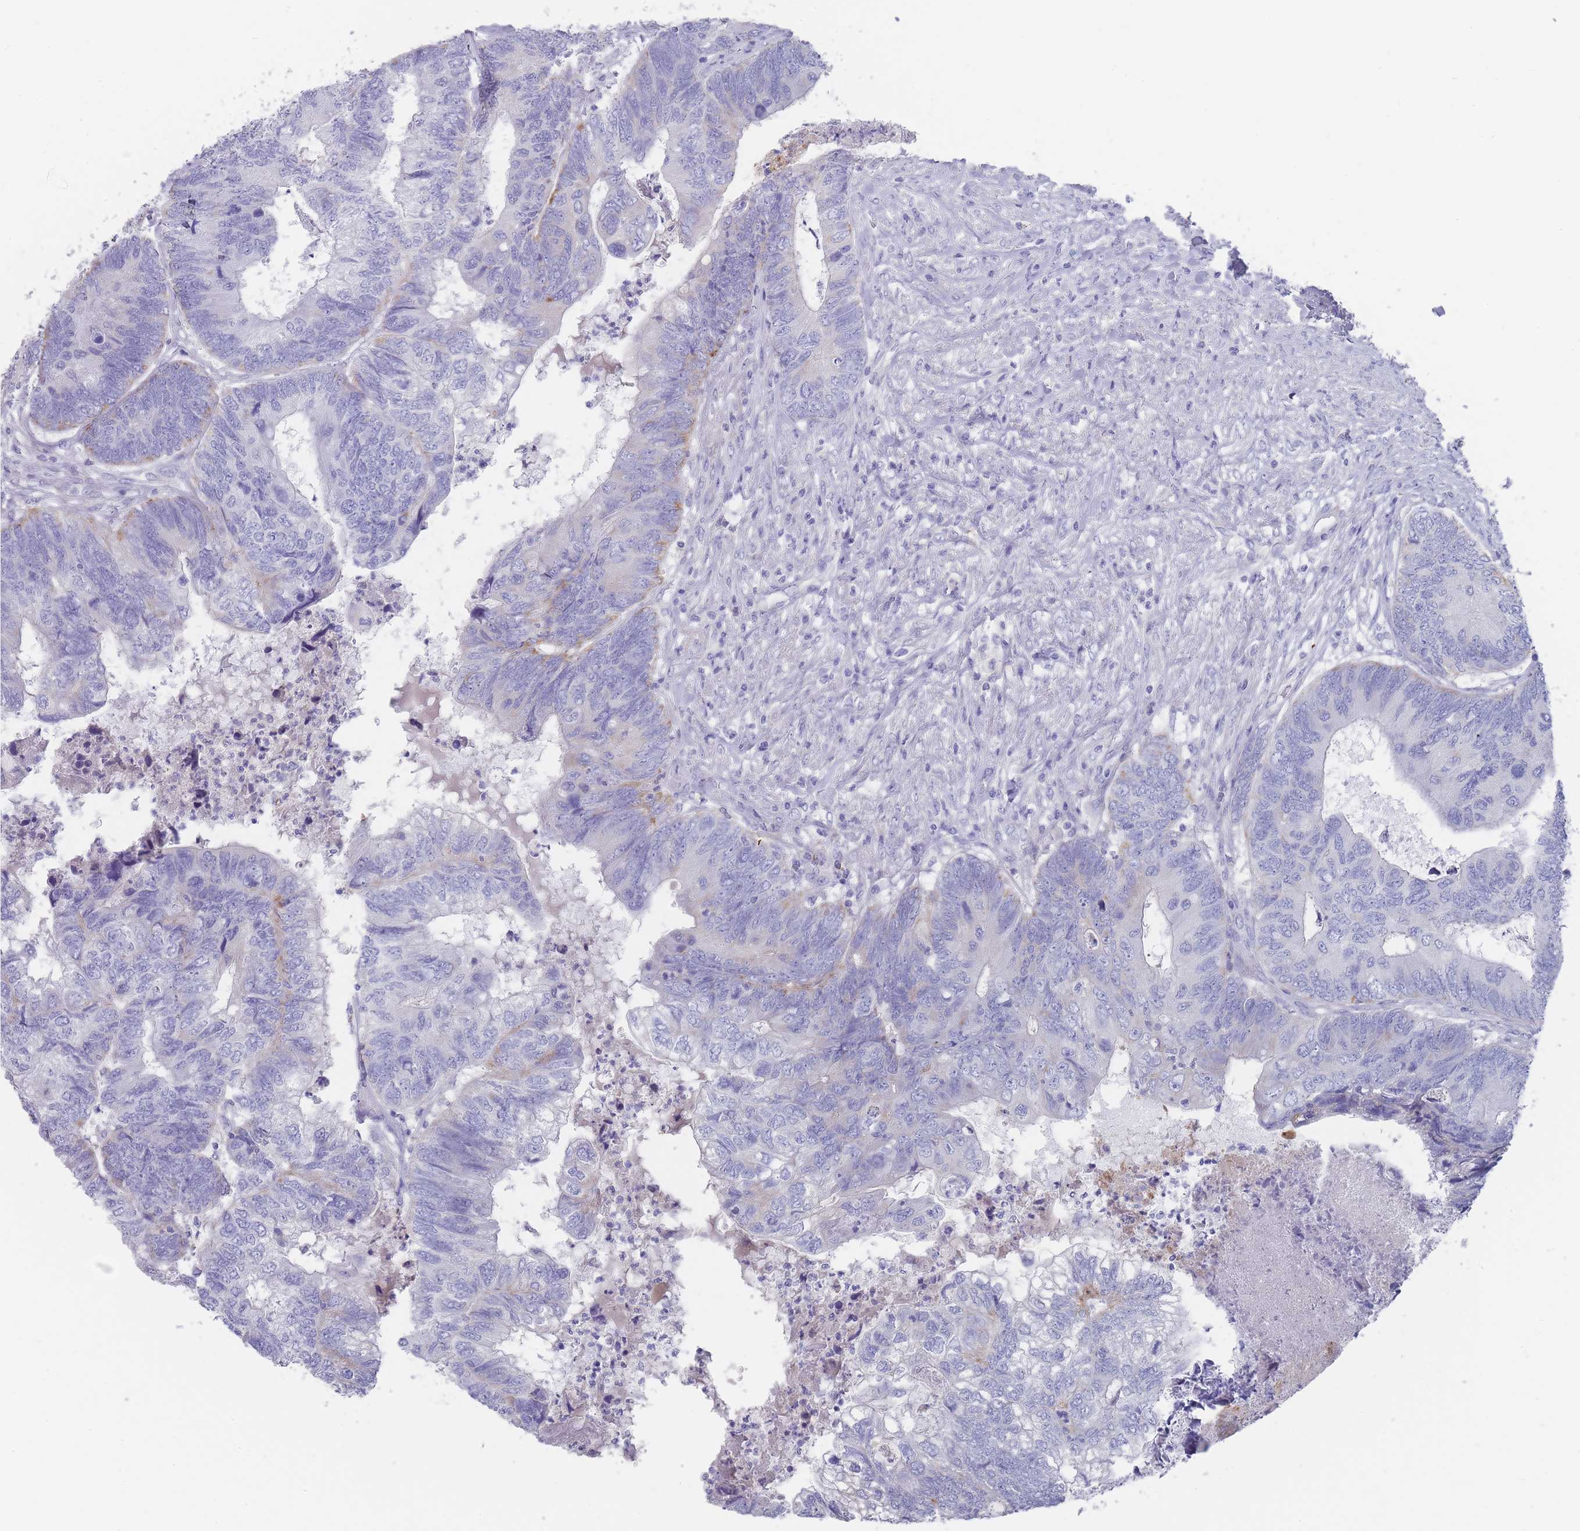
{"staining": {"intensity": "negative", "quantity": "none", "location": "none"}, "tissue": "colorectal cancer", "cell_type": "Tumor cells", "image_type": "cancer", "snomed": [{"axis": "morphology", "description": "Adenocarcinoma, NOS"}, {"axis": "topography", "description": "Colon"}], "caption": "IHC of colorectal cancer shows no expression in tumor cells.", "gene": "SCCPDH", "patient": {"sex": "female", "age": 67}}